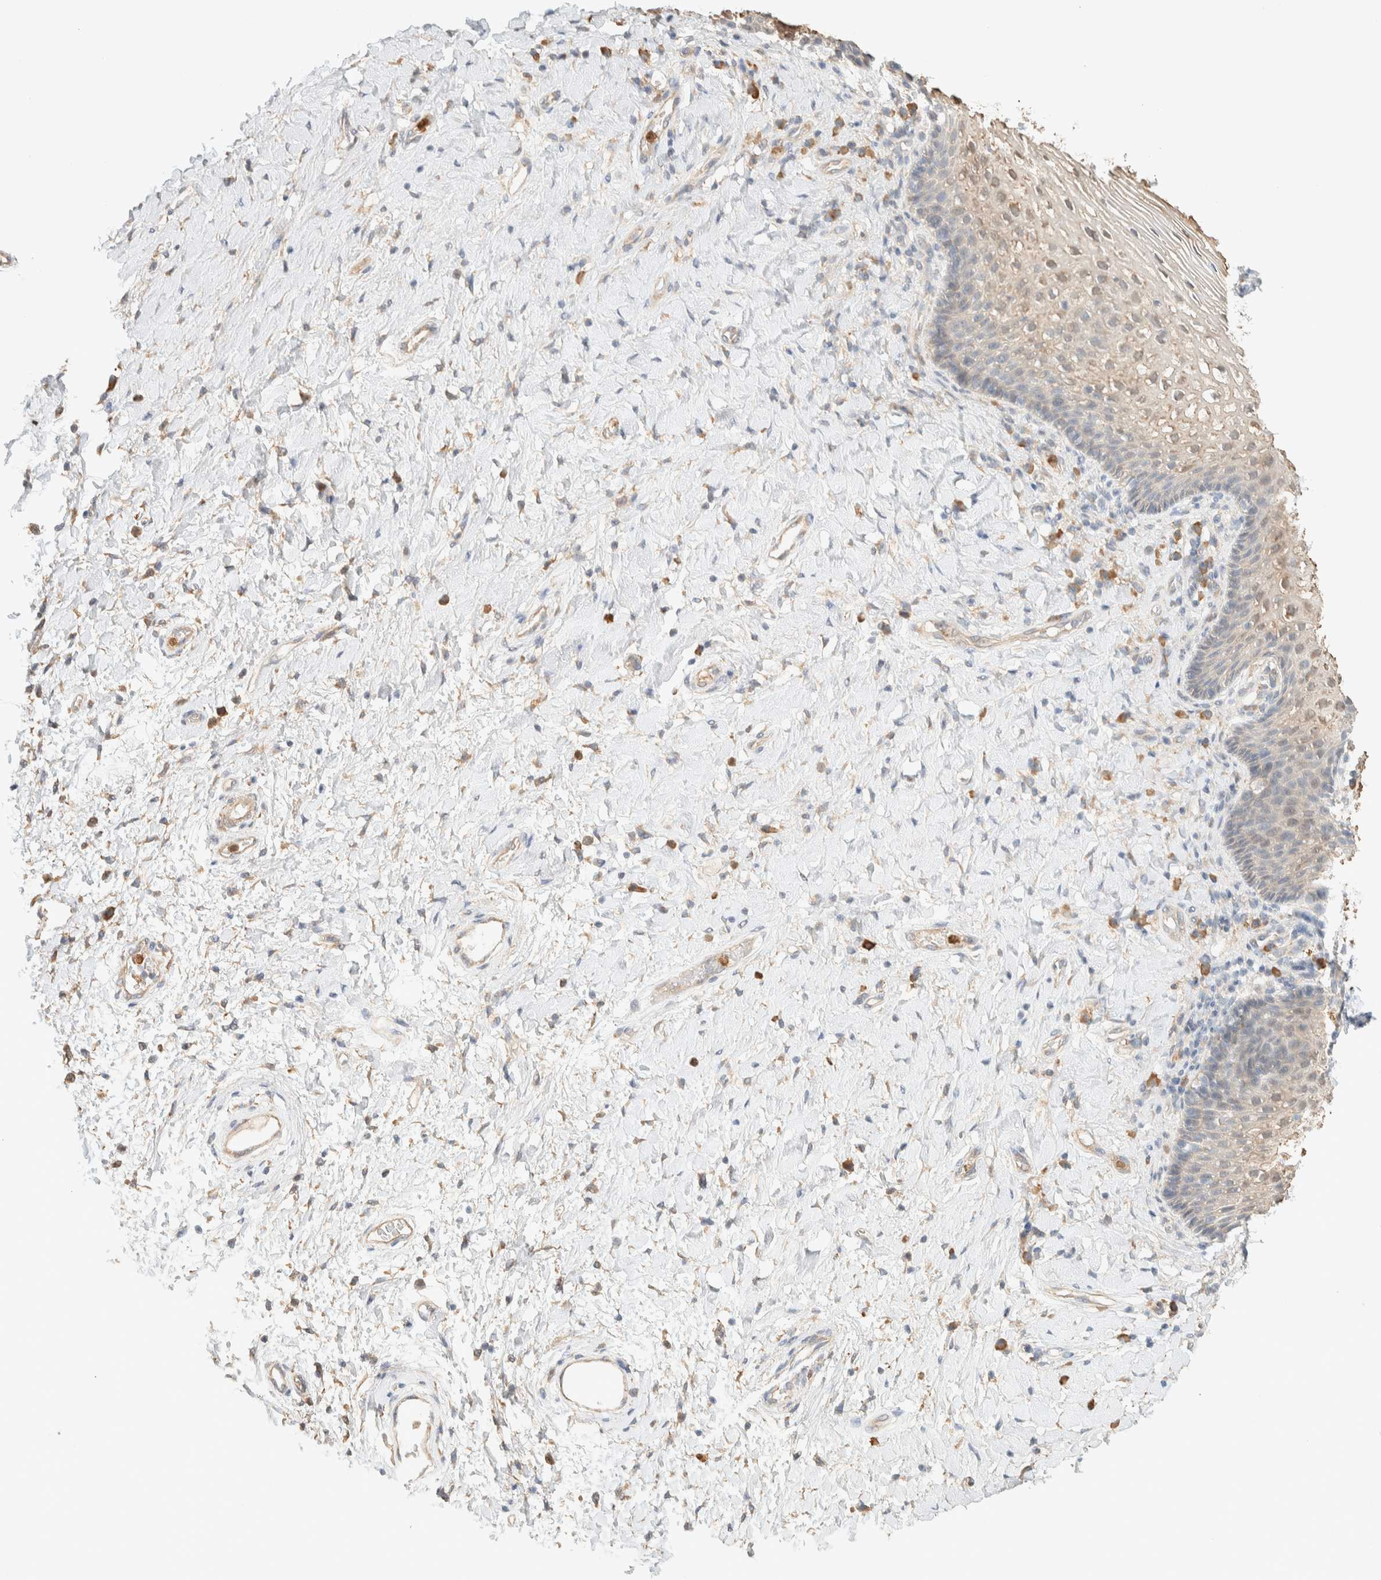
{"staining": {"intensity": "weak", "quantity": "<25%", "location": "nuclear"}, "tissue": "vagina", "cell_type": "Squamous epithelial cells", "image_type": "normal", "snomed": [{"axis": "morphology", "description": "Normal tissue, NOS"}, {"axis": "topography", "description": "Vagina"}], "caption": "High power microscopy micrograph of an IHC image of benign vagina, revealing no significant staining in squamous epithelial cells.", "gene": "TTC3", "patient": {"sex": "female", "age": 60}}